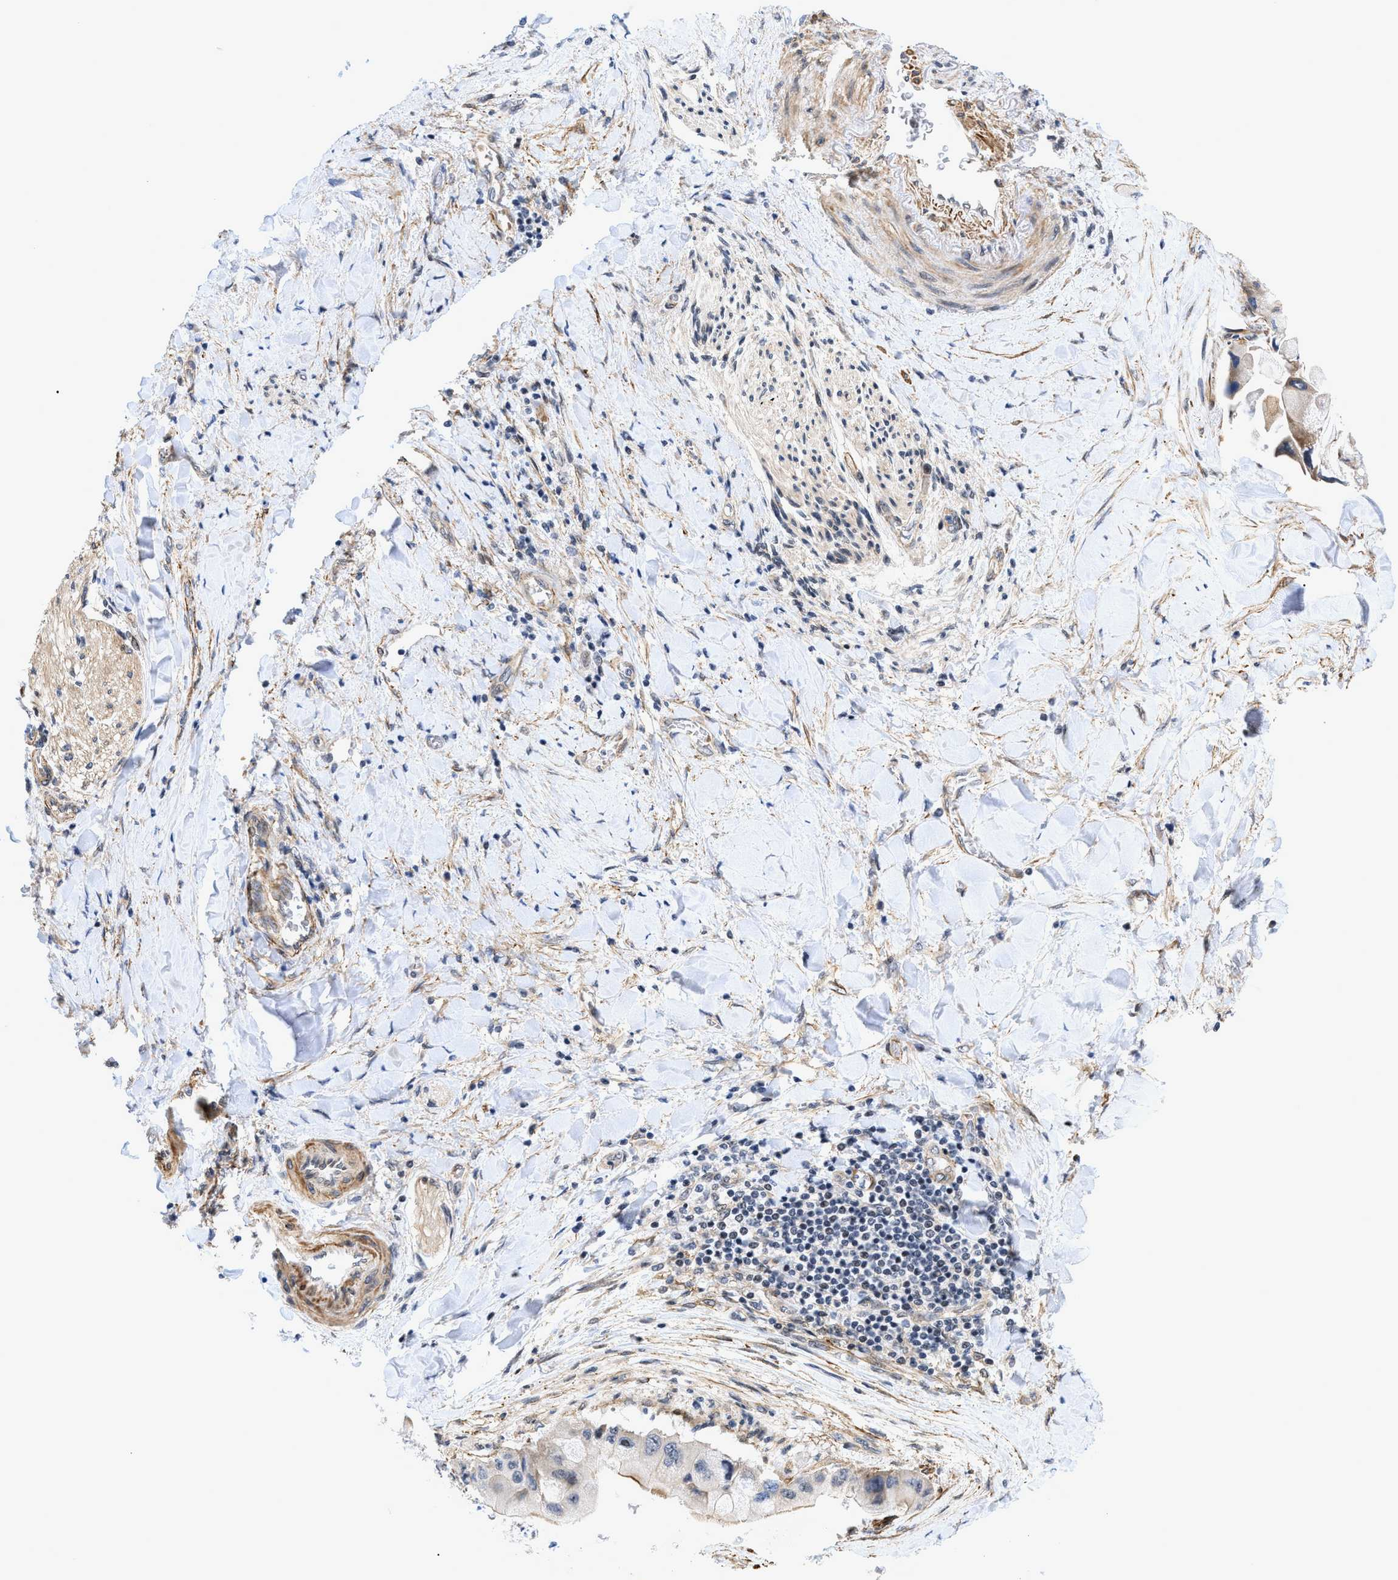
{"staining": {"intensity": "weak", "quantity": "<25%", "location": "cytoplasmic/membranous"}, "tissue": "liver cancer", "cell_type": "Tumor cells", "image_type": "cancer", "snomed": [{"axis": "morphology", "description": "Cholangiocarcinoma"}, {"axis": "topography", "description": "Liver"}], "caption": "High magnification brightfield microscopy of liver cancer stained with DAB (3,3'-diaminobenzidine) (brown) and counterstained with hematoxylin (blue): tumor cells show no significant staining.", "gene": "GPRASP2", "patient": {"sex": "male", "age": 50}}